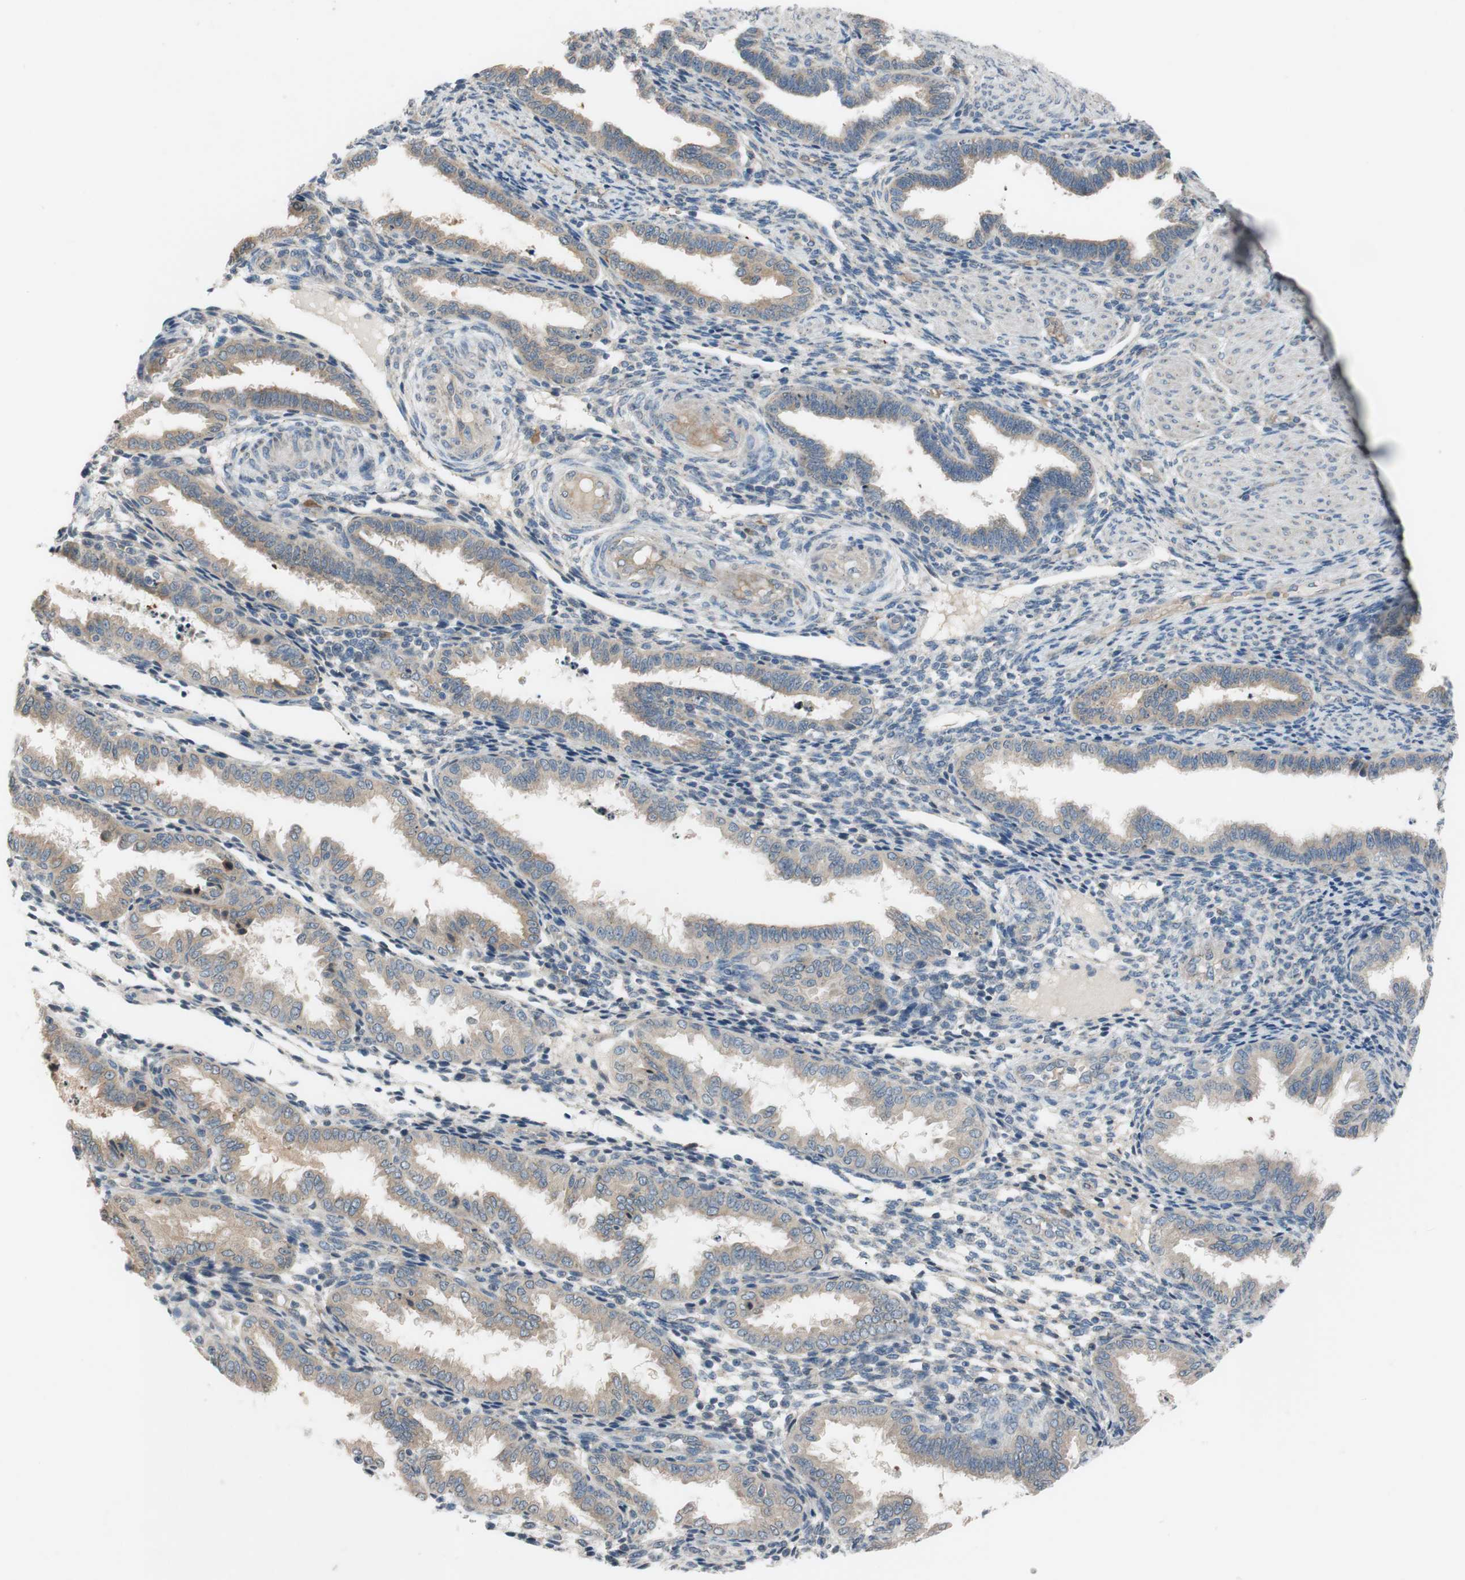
{"staining": {"intensity": "negative", "quantity": "none", "location": "none"}, "tissue": "endometrium", "cell_type": "Cells in endometrial stroma", "image_type": "normal", "snomed": [{"axis": "morphology", "description": "Normal tissue, NOS"}, {"axis": "topography", "description": "Endometrium"}], "caption": "A high-resolution image shows immunohistochemistry staining of normal endometrium, which displays no significant positivity in cells in endometrial stroma.", "gene": "ADD2", "patient": {"sex": "female", "age": 33}}